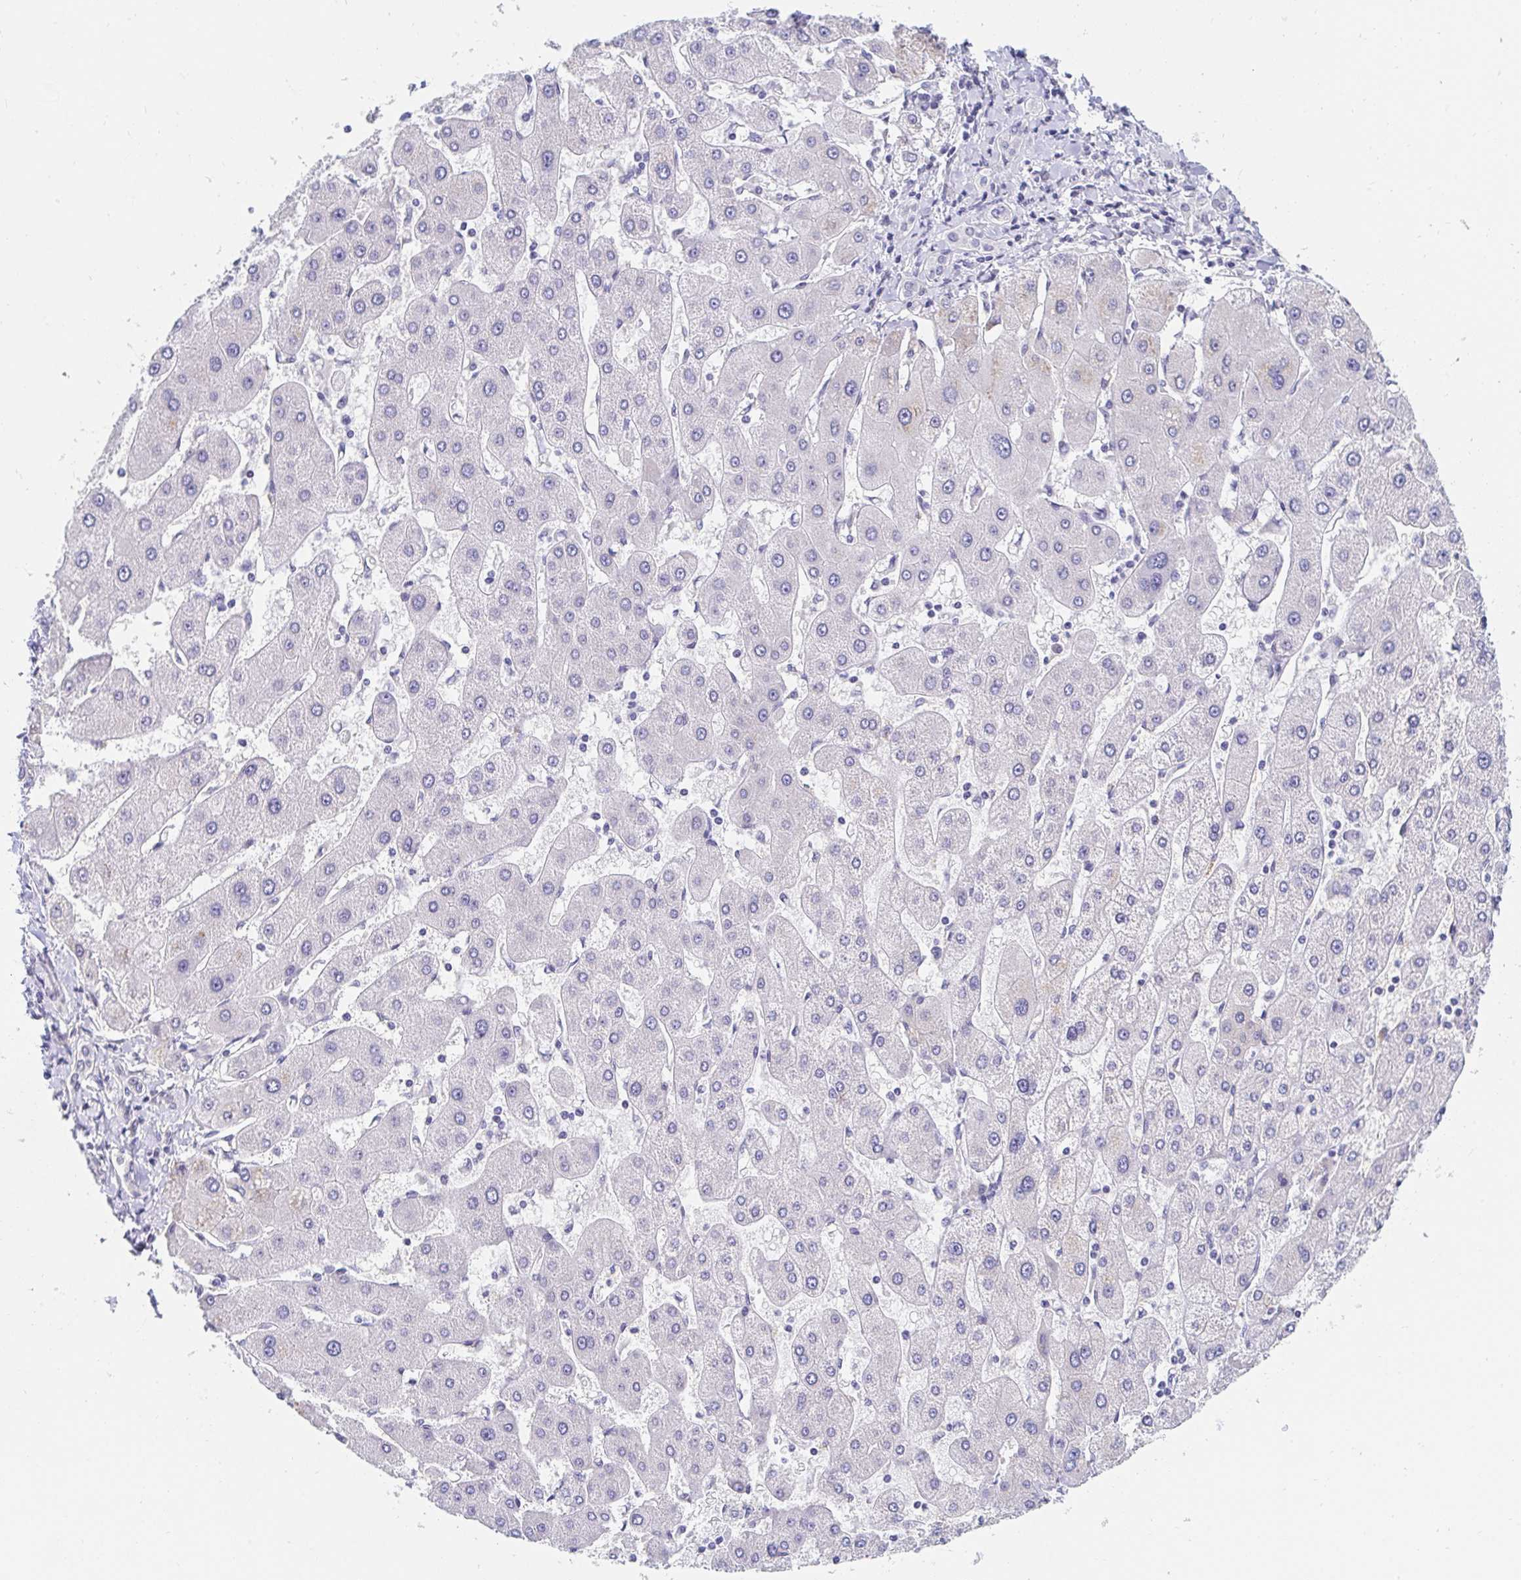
{"staining": {"intensity": "negative", "quantity": "none", "location": "none"}, "tissue": "liver cancer", "cell_type": "Tumor cells", "image_type": "cancer", "snomed": [{"axis": "morphology", "description": "Cholangiocarcinoma"}, {"axis": "topography", "description": "Liver"}], "caption": "Immunohistochemistry photomicrograph of neoplastic tissue: liver cancer (cholangiocarcinoma) stained with DAB shows no significant protein positivity in tumor cells.", "gene": "AKAP14", "patient": {"sex": "male", "age": 66}}